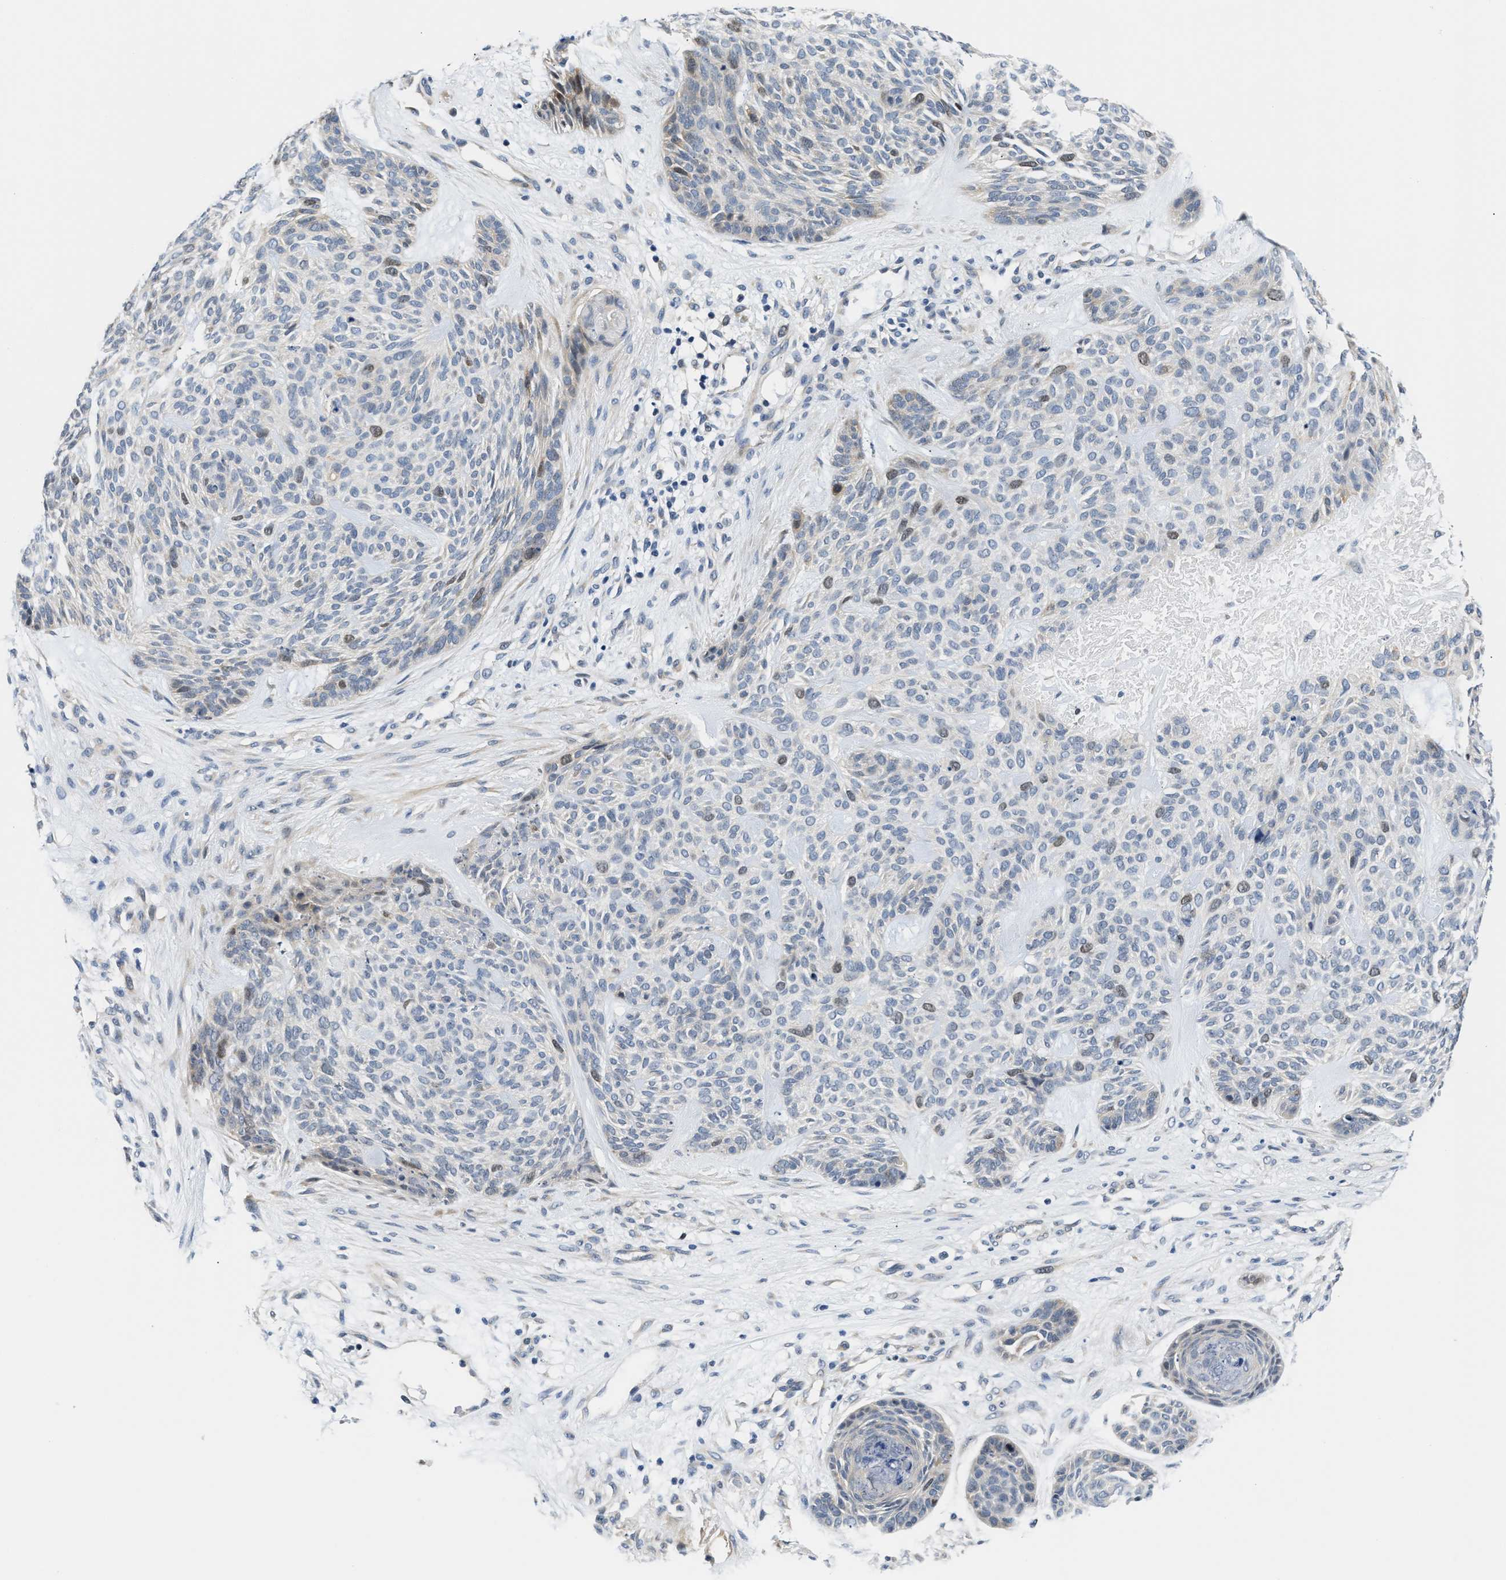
{"staining": {"intensity": "moderate", "quantity": "<25%", "location": "cytoplasmic/membranous,nuclear"}, "tissue": "skin cancer", "cell_type": "Tumor cells", "image_type": "cancer", "snomed": [{"axis": "morphology", "description": "Basal cell carcinoma"}, {"axis": "topography", "description": "Skin"}], "caption": "Immunohistochemical staining of human skin cancer exhibits moderate cytoplasmic/membranous and nuclear protein positivity in approximately <25% of tumor cells. (brown staining indicates protein expression, while blue staining denotes nuclei).", "gene": "CLGN", "patient": {"sex": "male", "age": 55}}